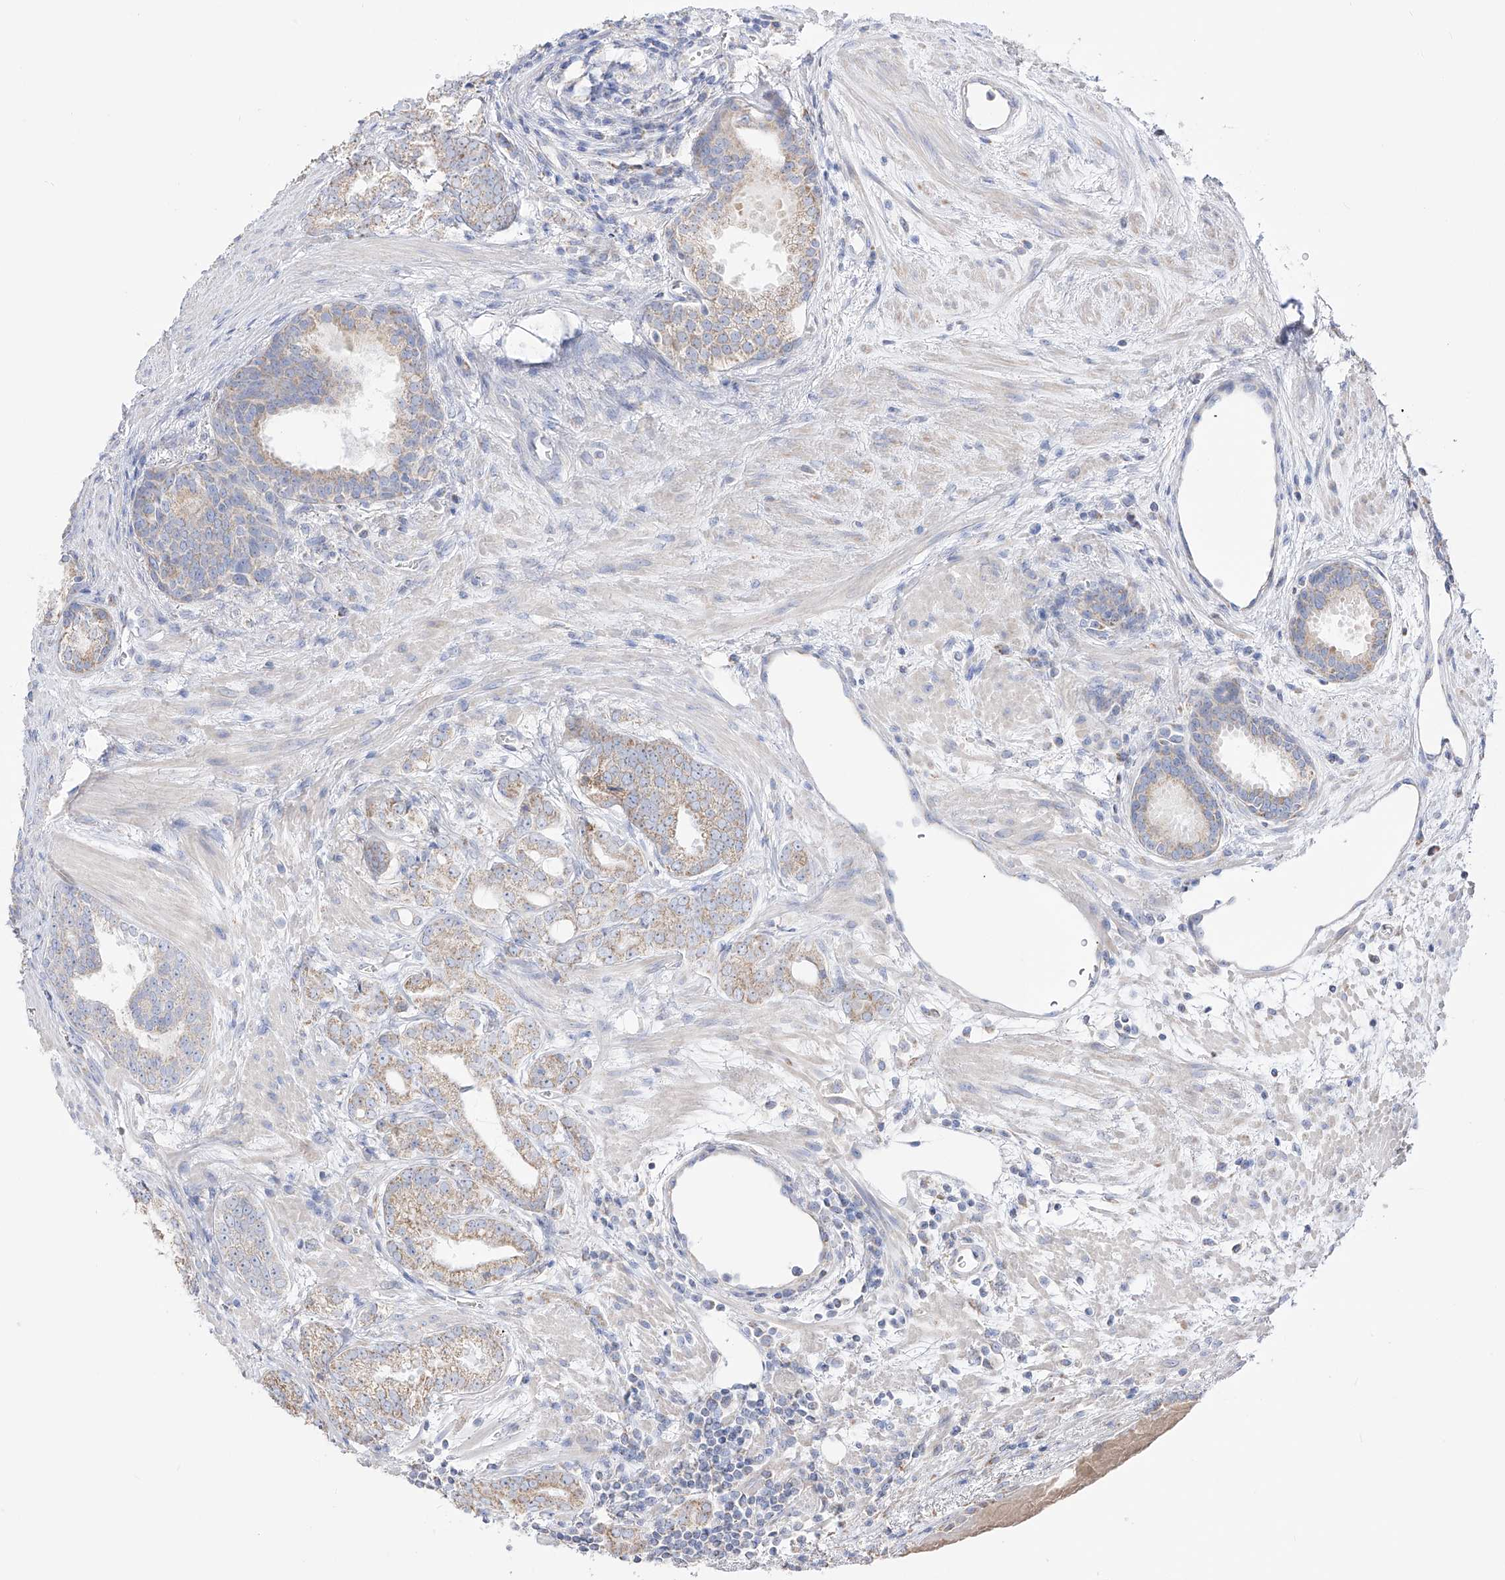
{"staining": {"intensity": "weak", "quantity": "<25%", "location": "cytoplasmic/membranous"}, "tissue": "prostate cancer", "cell_type": "Tumor cells", "image_type": "cancer", "snomed": [{"axis": "morphology", "description": "Normal morphology"}, {"axis": "morphology", "description": "Adenocarcinoma, Low grade"}, {"axis": "topography", "description": "Prostate"}], "caption": "Prostate cancer was stained to show a protein in brown. There is no significant expression in tumor cells. (DAB immunohistochemistry (IHC) with hematoxylin counter stain).", "gene": "RCHY1", "patient": {"sex": "male", "age": 72}}